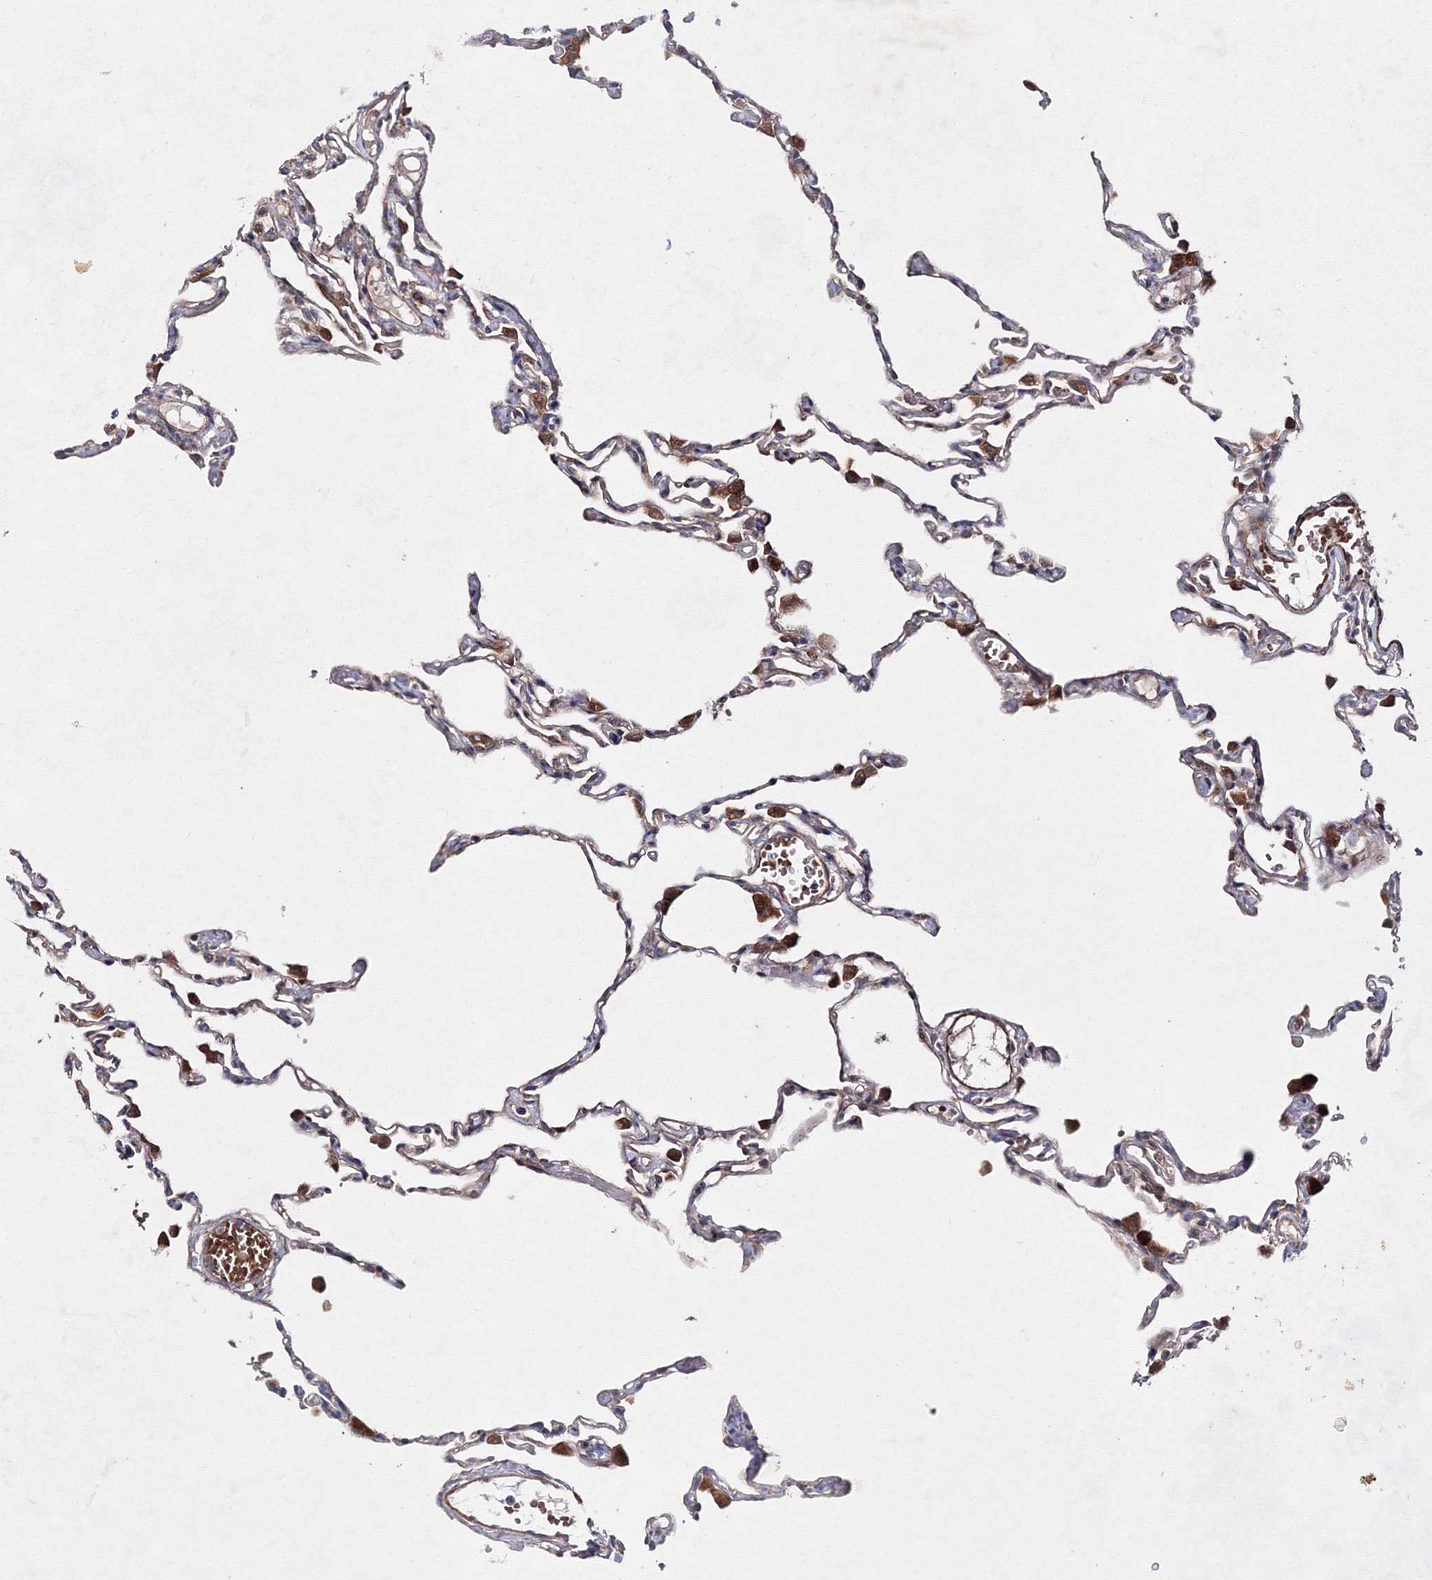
{"staining": {"intensity": "negative", "quantity": "none", "location": "none"}, "tissue": "lung", "cell_type": "Alveolar cells", "image_type": "normal", "snomed": [{"axis": "morphology", "description": "Normal tissue, NOS"}, {"axis": "topography", "description": "Lung"}], "caption": "The micrograph reveals no staining of alveolar cells in normal lung. (DAB immunohistochemistry (IHC) with hematoxylin counter stain).", "gene": "GFM1", "patient": {"sex": "female", "age": 49}}